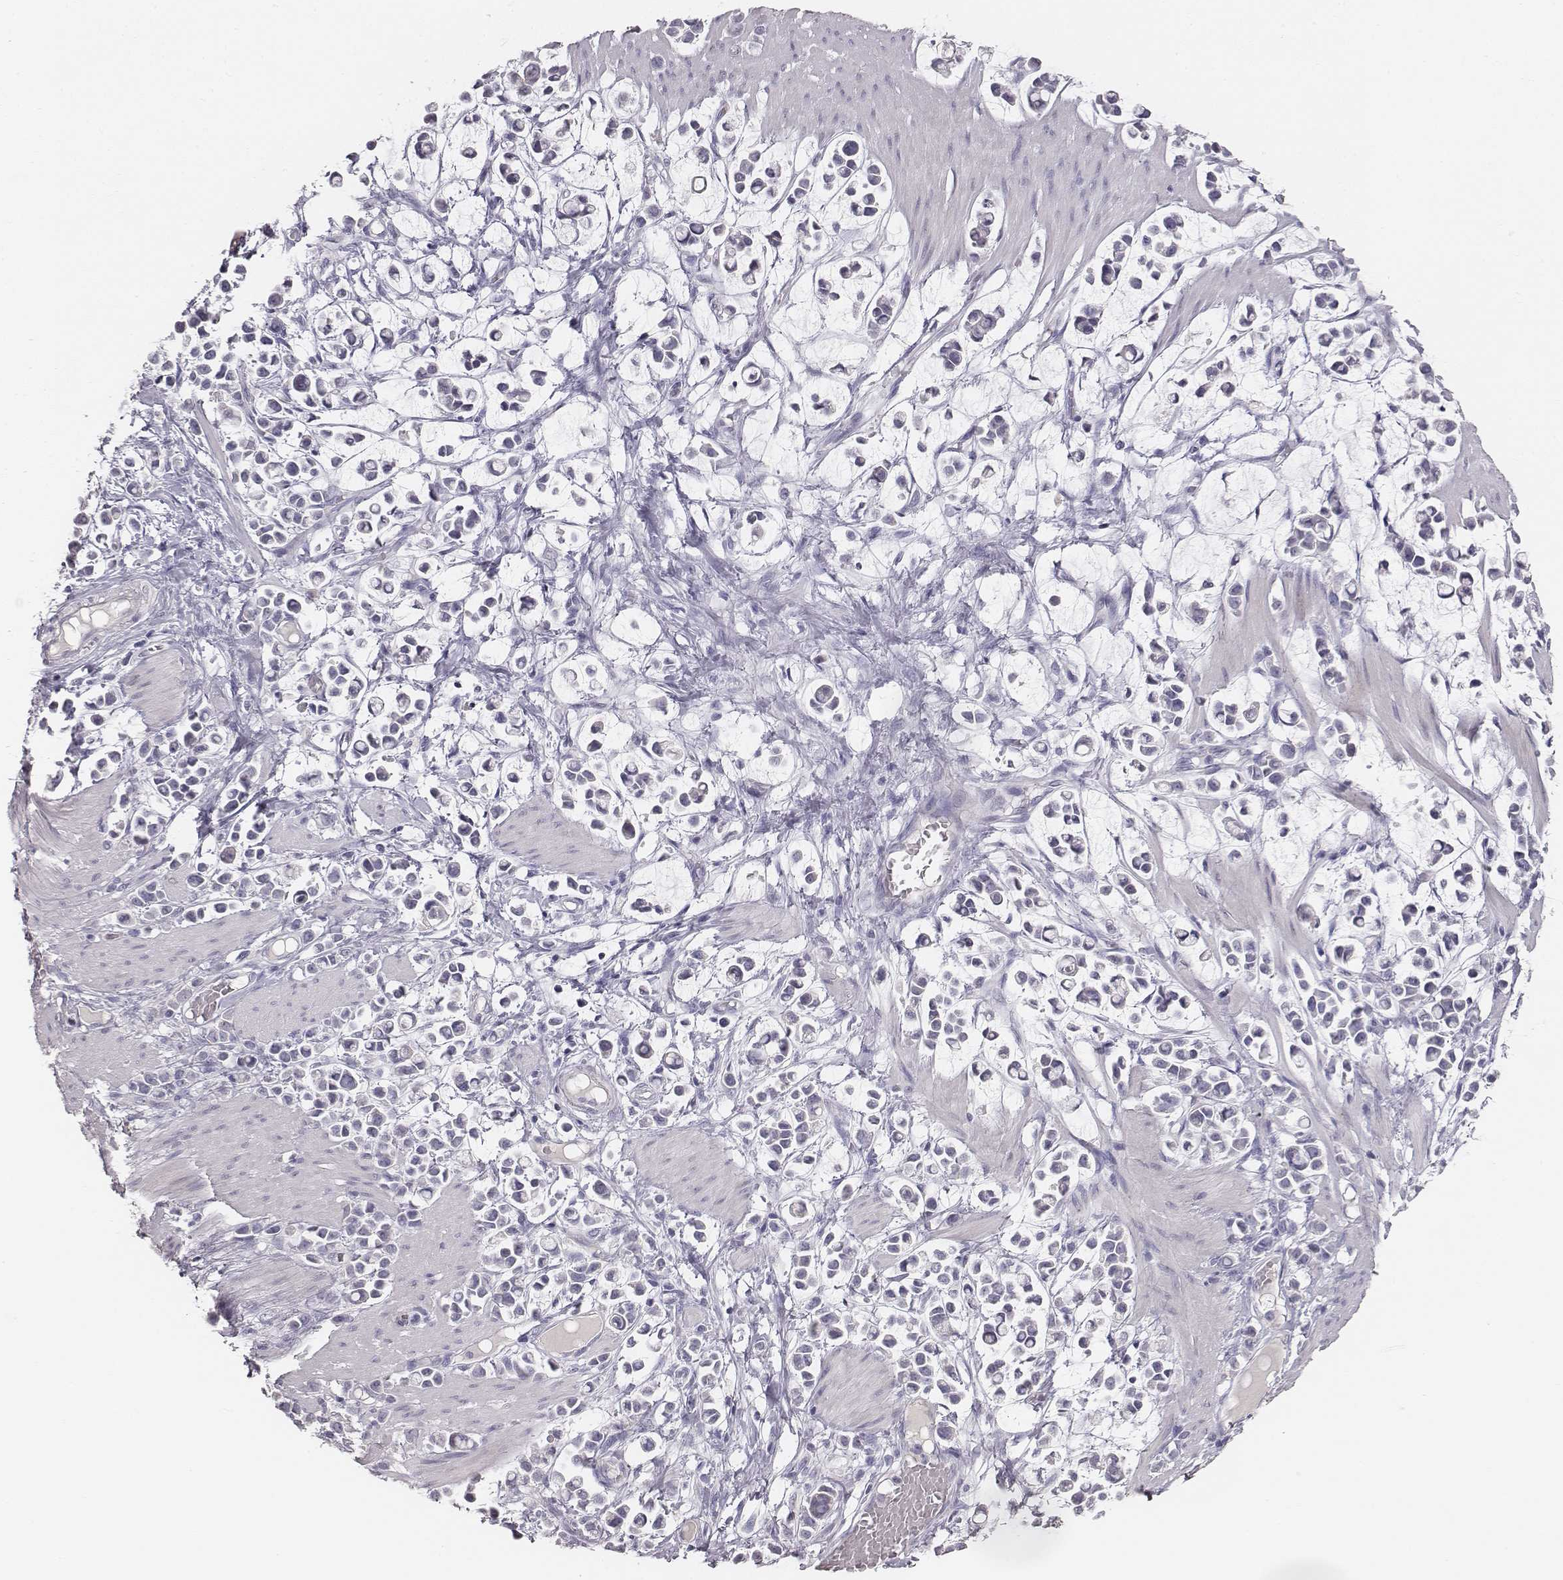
{"staining": {"intensity": "negative", "quantity": "none", "location": "none"}, "tissue": "stomach cancer", "cell_type": "Tumor cells", "image_type": "cancer", "snomed": [{"axis": "morphology", "description": "Adenocarcinoma, NOS"}, {"axis": "topography", "description": "Stomach"}], "caption": "An immunohistochemistry (IHC) histopathology image of stomach cancer is shown. There is no staining in tumor cells of stomach cancer. (Immunohistochemistry, brightfield microscopy, high magnification).", "gene": "MYH6", "patient": {"sex": "male", "age": 82}}